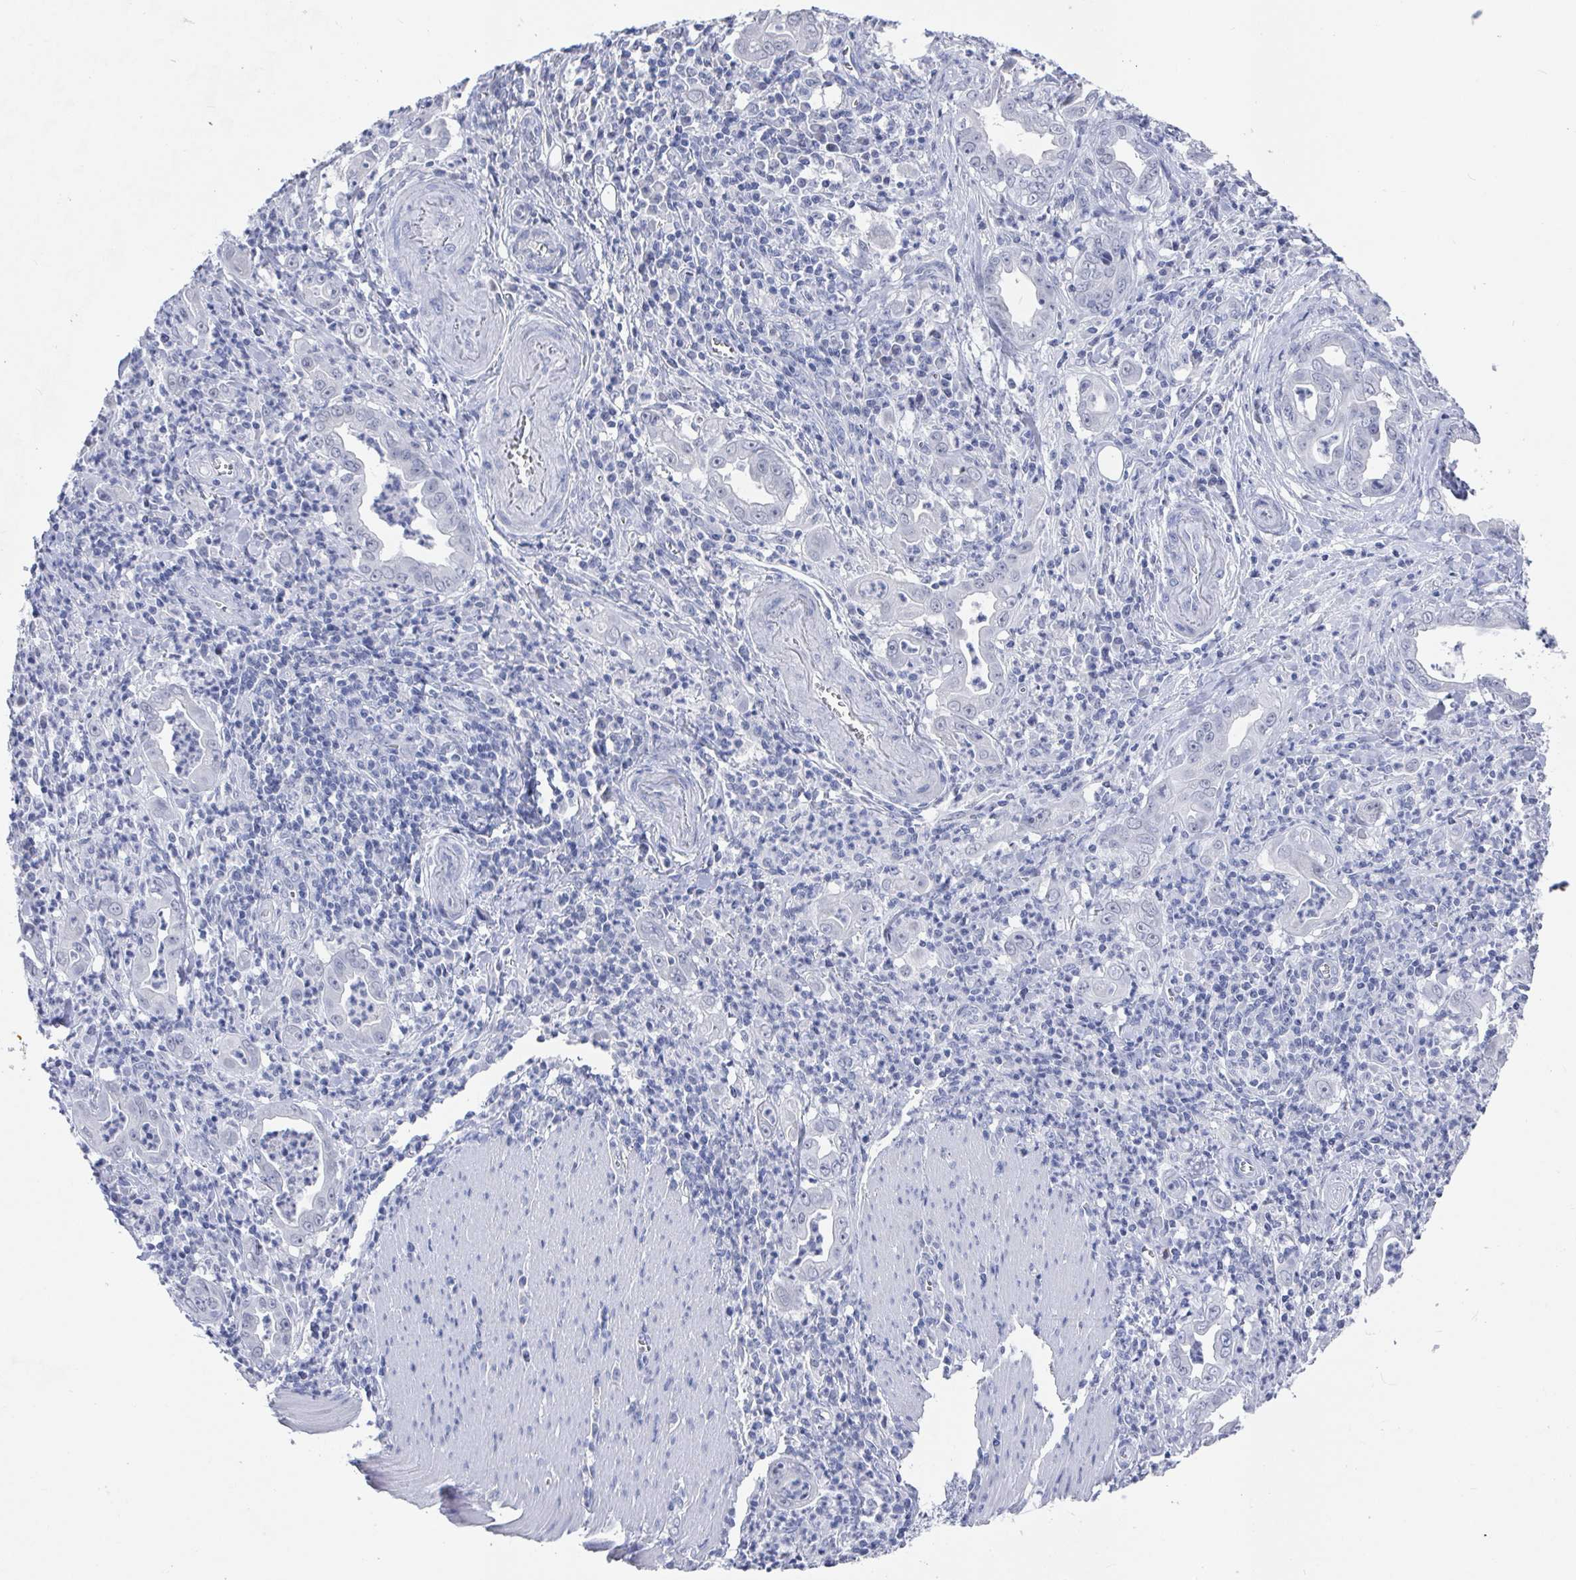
{"staining": {"intensity": "negative", "quantity": "none", "location": "none"}, "tissue": "stomach cancer", "cell_type": "Tumor cells", "image_type": "cancer", "snomed": [{"axis": "morphology", "description": "Adenocarcinoma, NOS"}, {"axis": "topography", "description": "Stomach, upper"}], "caption": "Immunohistochemistry histopathology image of neoplastic tissue: human stomach adenocarcinoma stained with DAB (3,3'-diaminobenzidine) shows no significant protein positivity in tumor cells.", "gene": "CAMKV", "patient": {"sex": "female", "age": 79}}